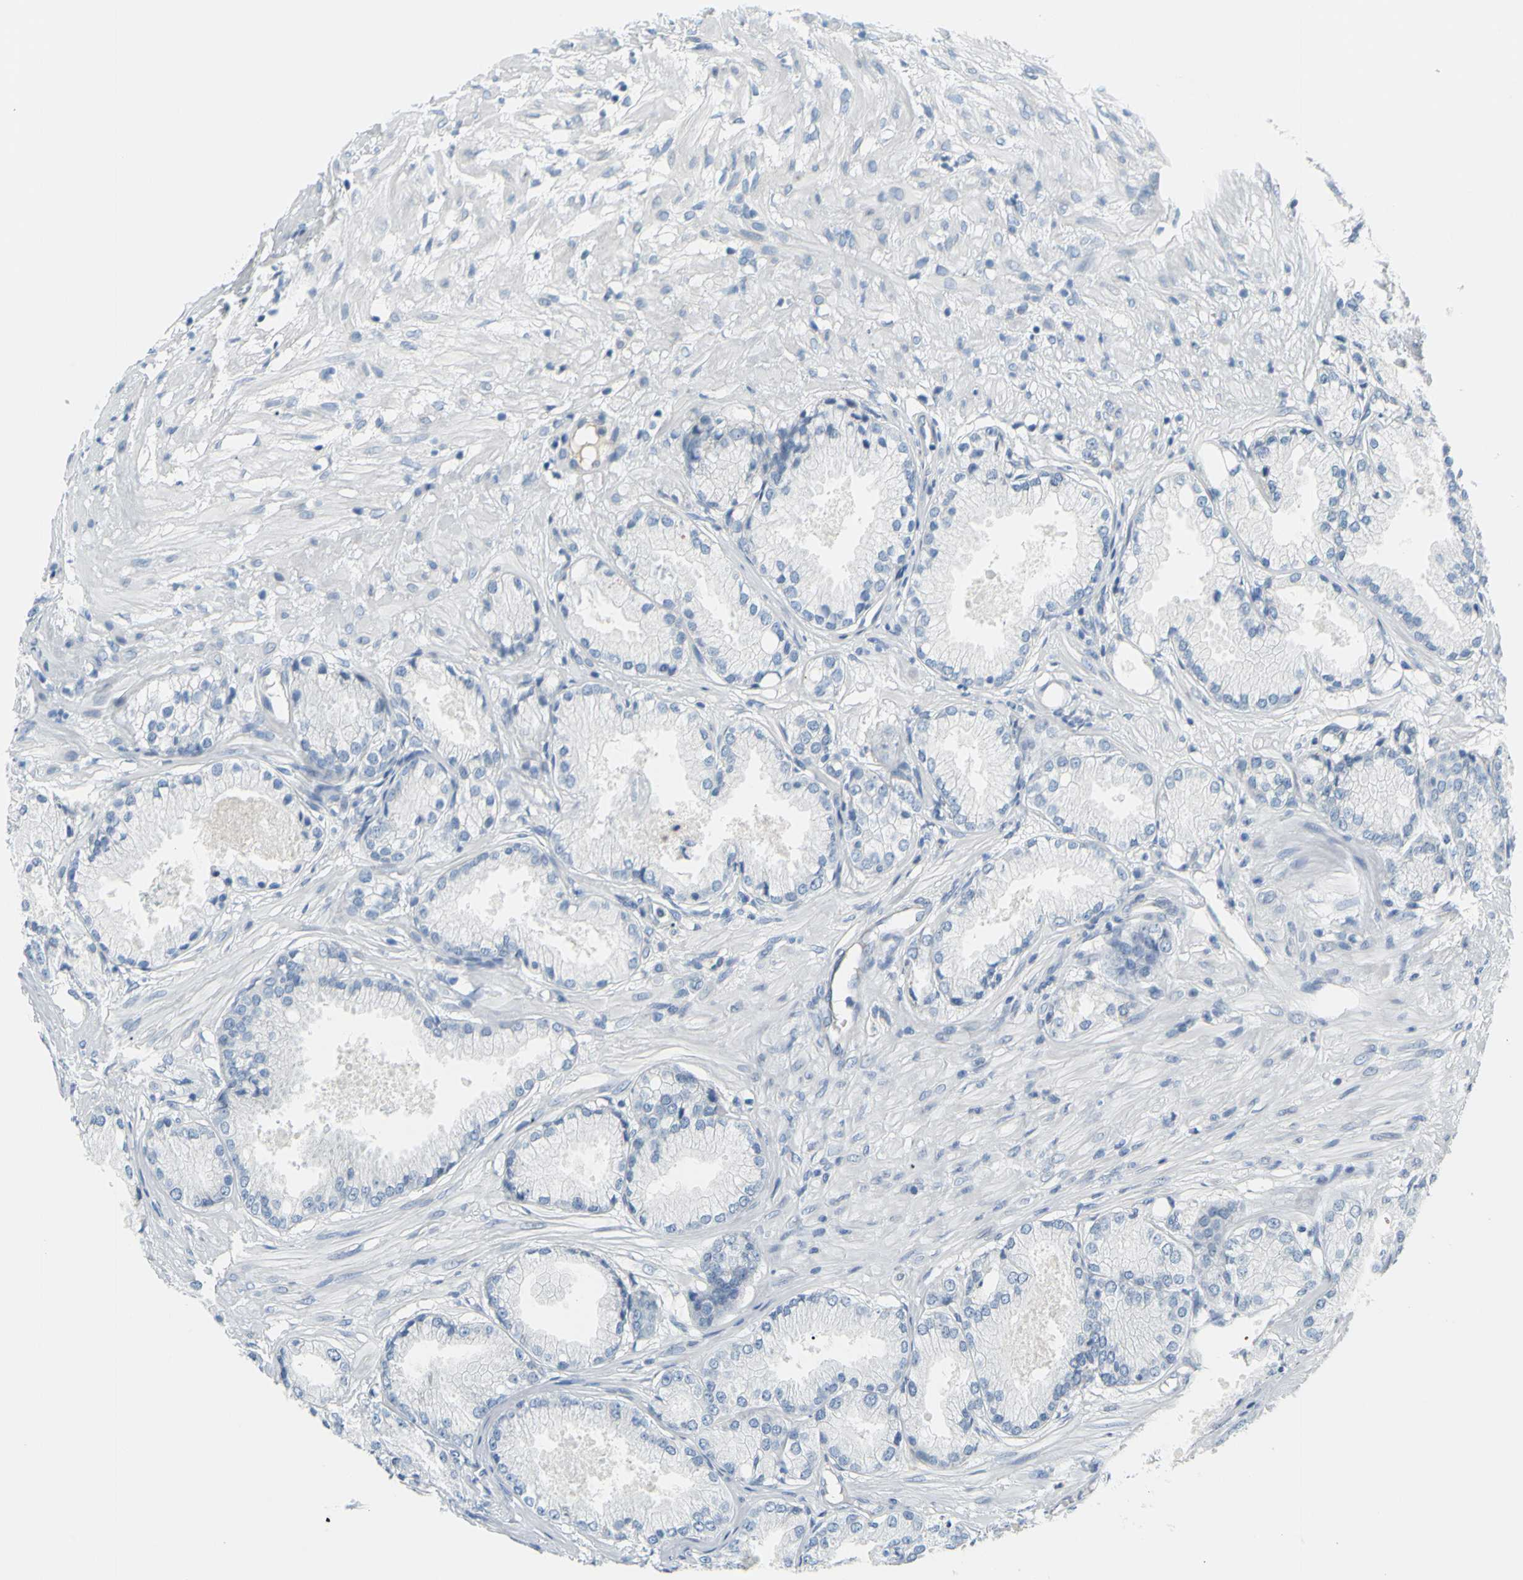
{"staining": {"intensity": "negative", "quantity": "none", "location": "none"}, "tissue": "prostate cancer", "cell_type": "Tumor cells", "image_type": "cancer", "snomed": [{"axis": "morphology", "description": "Adenocarcinoma, Low grade"}, {"axis": "topography", "description": "Prostate"}], "caption": "High power microscopy micrograph of an IHC image of prostate cancer (low-grade adenocarcinoma), revealing no significant expression in tumor cells. (DAB IHC visualized using brightfield microscopy, high magnification).", "gene": "DCT", "patient": {"sex": "male", "age": 72}}